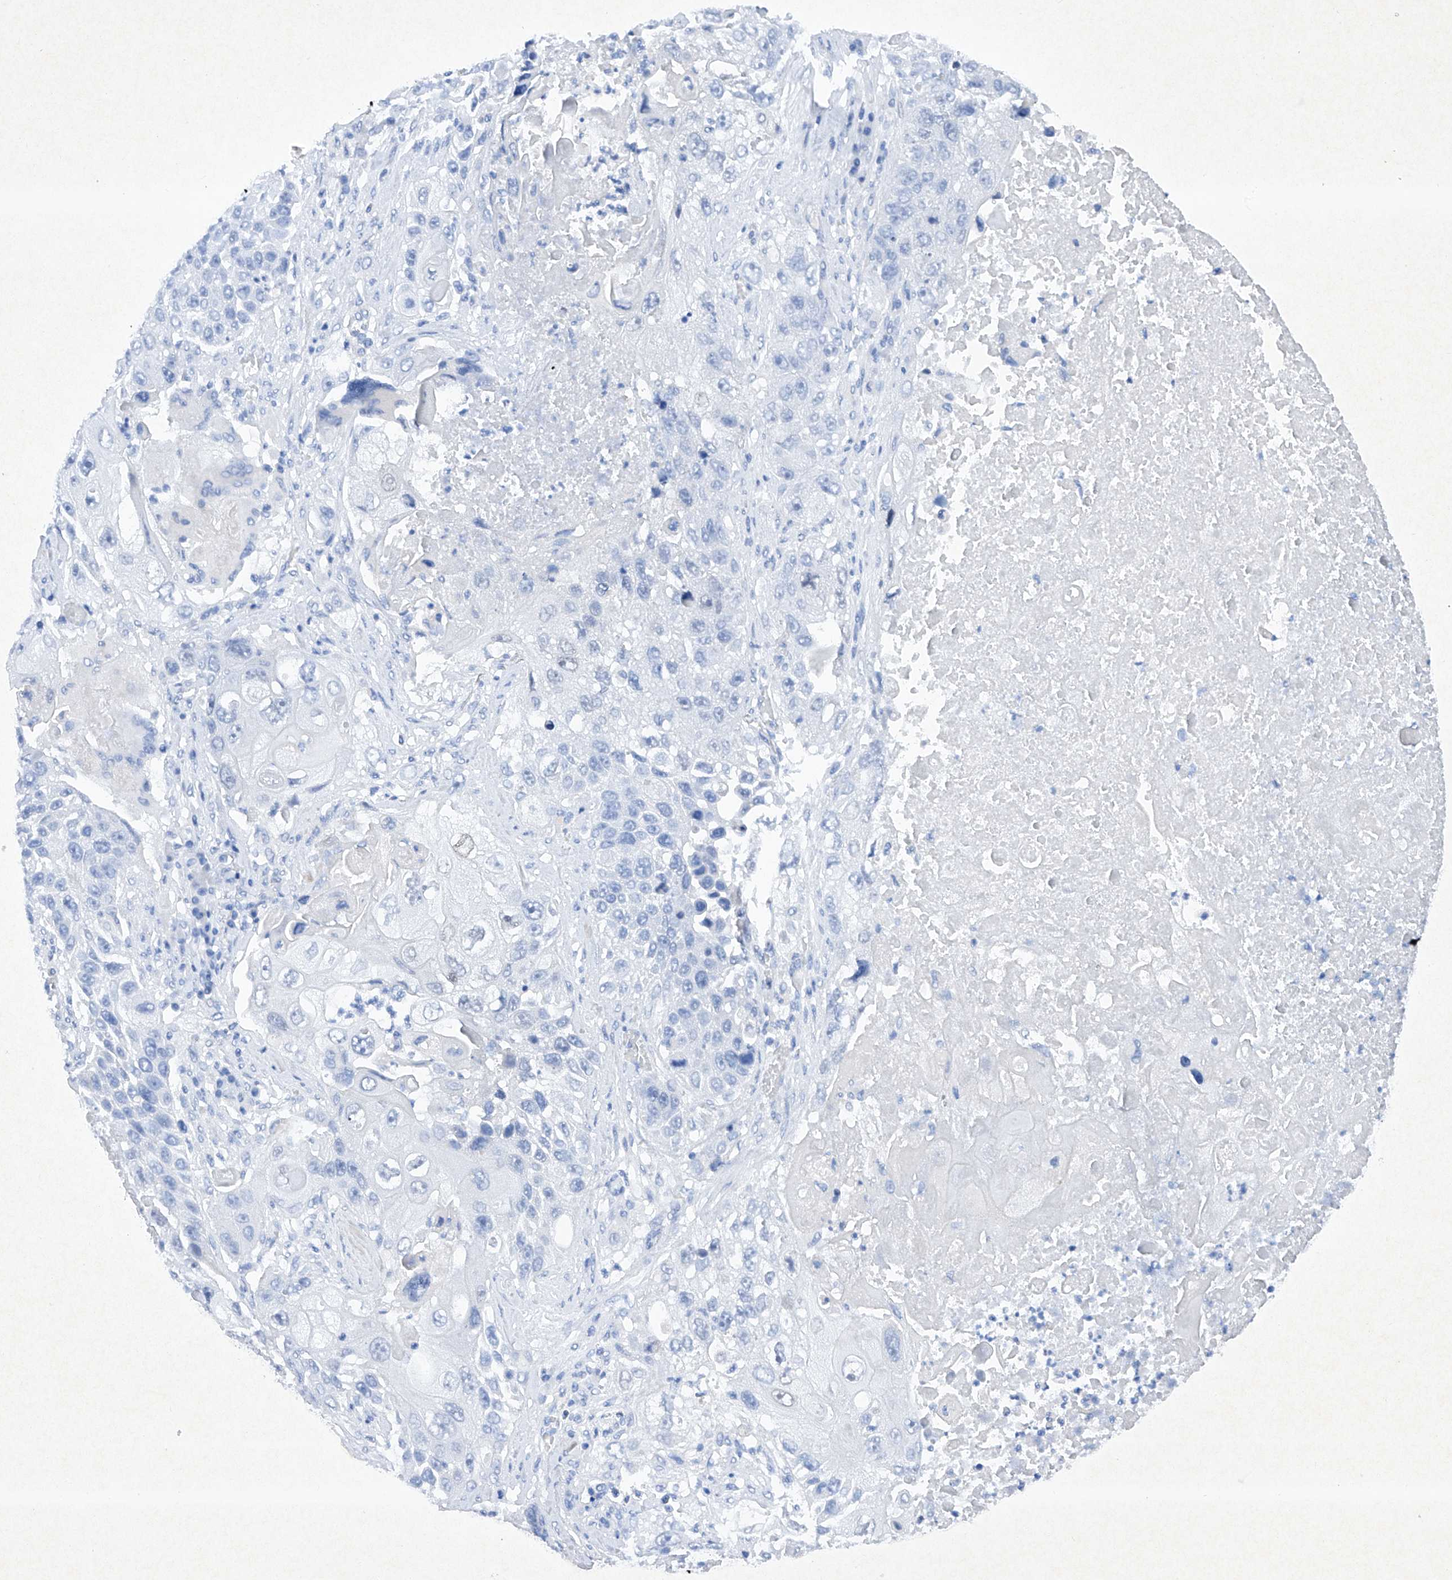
{"staining": {"intensity": "negative", "quantity": "none", "location": "none"}, "tissue": "lung cancer", "cell_type": "Tumor cells", "image_type": "cancer", "snomed": [{"axis": "morphology", "description": "Squamous cell carcinoma, NOS"}, {"axis": "topography", "description": "Lung"}], "caption": "Immunohistochemical staining of human lung cancer (squamous cell carcinoma) reveals no significant staining in tumor cells. The staining is performed using DAB brown chromogen with nuclei counter-stained in using hematoxylin.", "gene": "BARX2", "patient": {"sex": "male", "age": 61}}